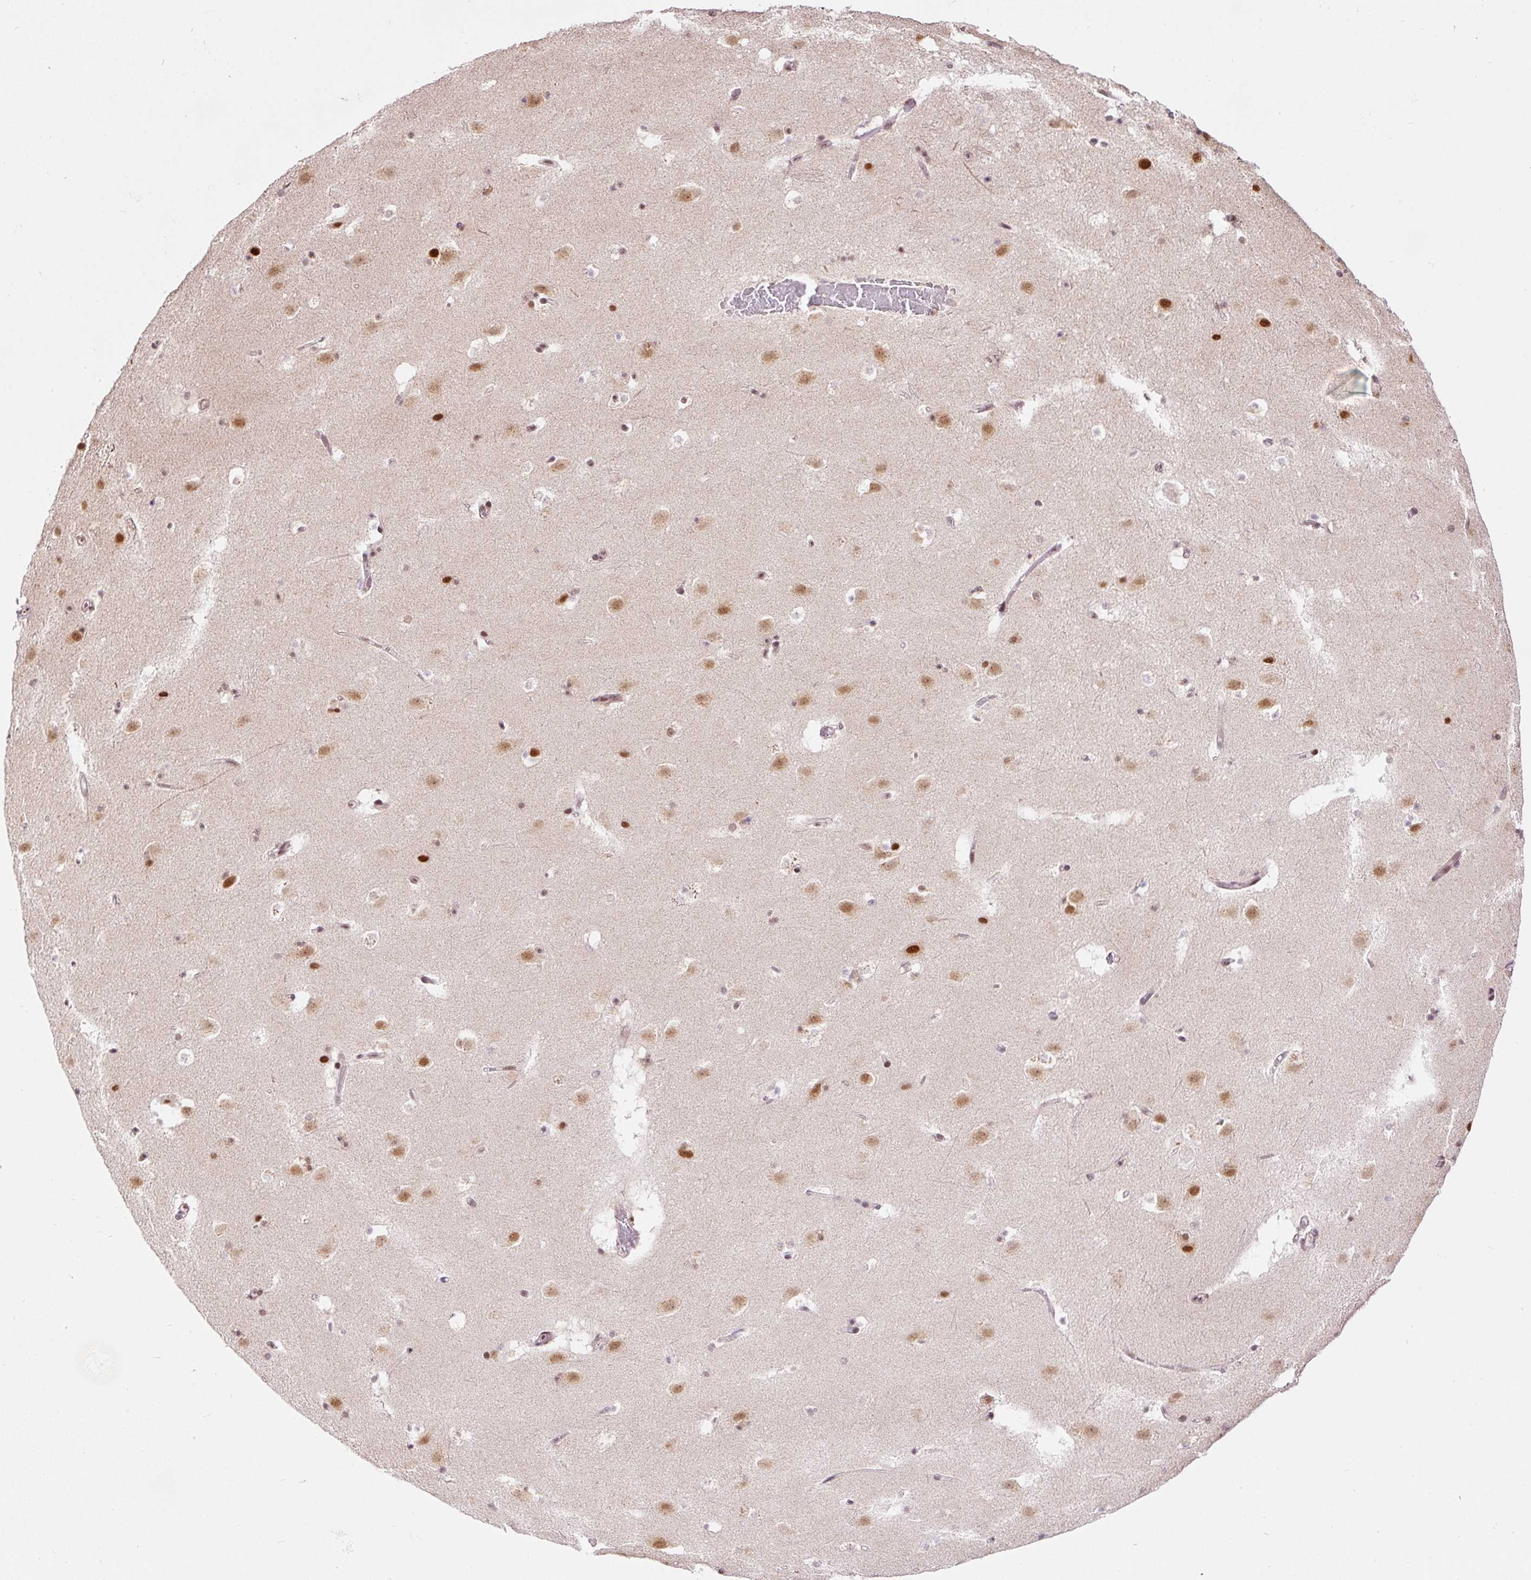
{"staining": {"intensity": "moderate", "quantity": "<25%", "location": "nuclear"}, "tissue": "caudate", "cell_type": "Glial cells", "image_type": "normal", "snomed": [{"axis": "morphology", "description": "Normal tissue, NOS"}, {"axis": "topography", "description": "Lateral ventricle wall"}], "caption": "IHC staining of normal caudate, which exhibits low levels of moderate nuclear positivity in about <25% of glial cells indicating moderate nuclear protein expression. The staining was performed using DAB (3,3'-diaminobenzidine) (brown) for protein detection and nuclei were counterstained in hematoxylin (blue).", "gene": "HNRNPC", "patient": {"sex": "male", "age": 37}}